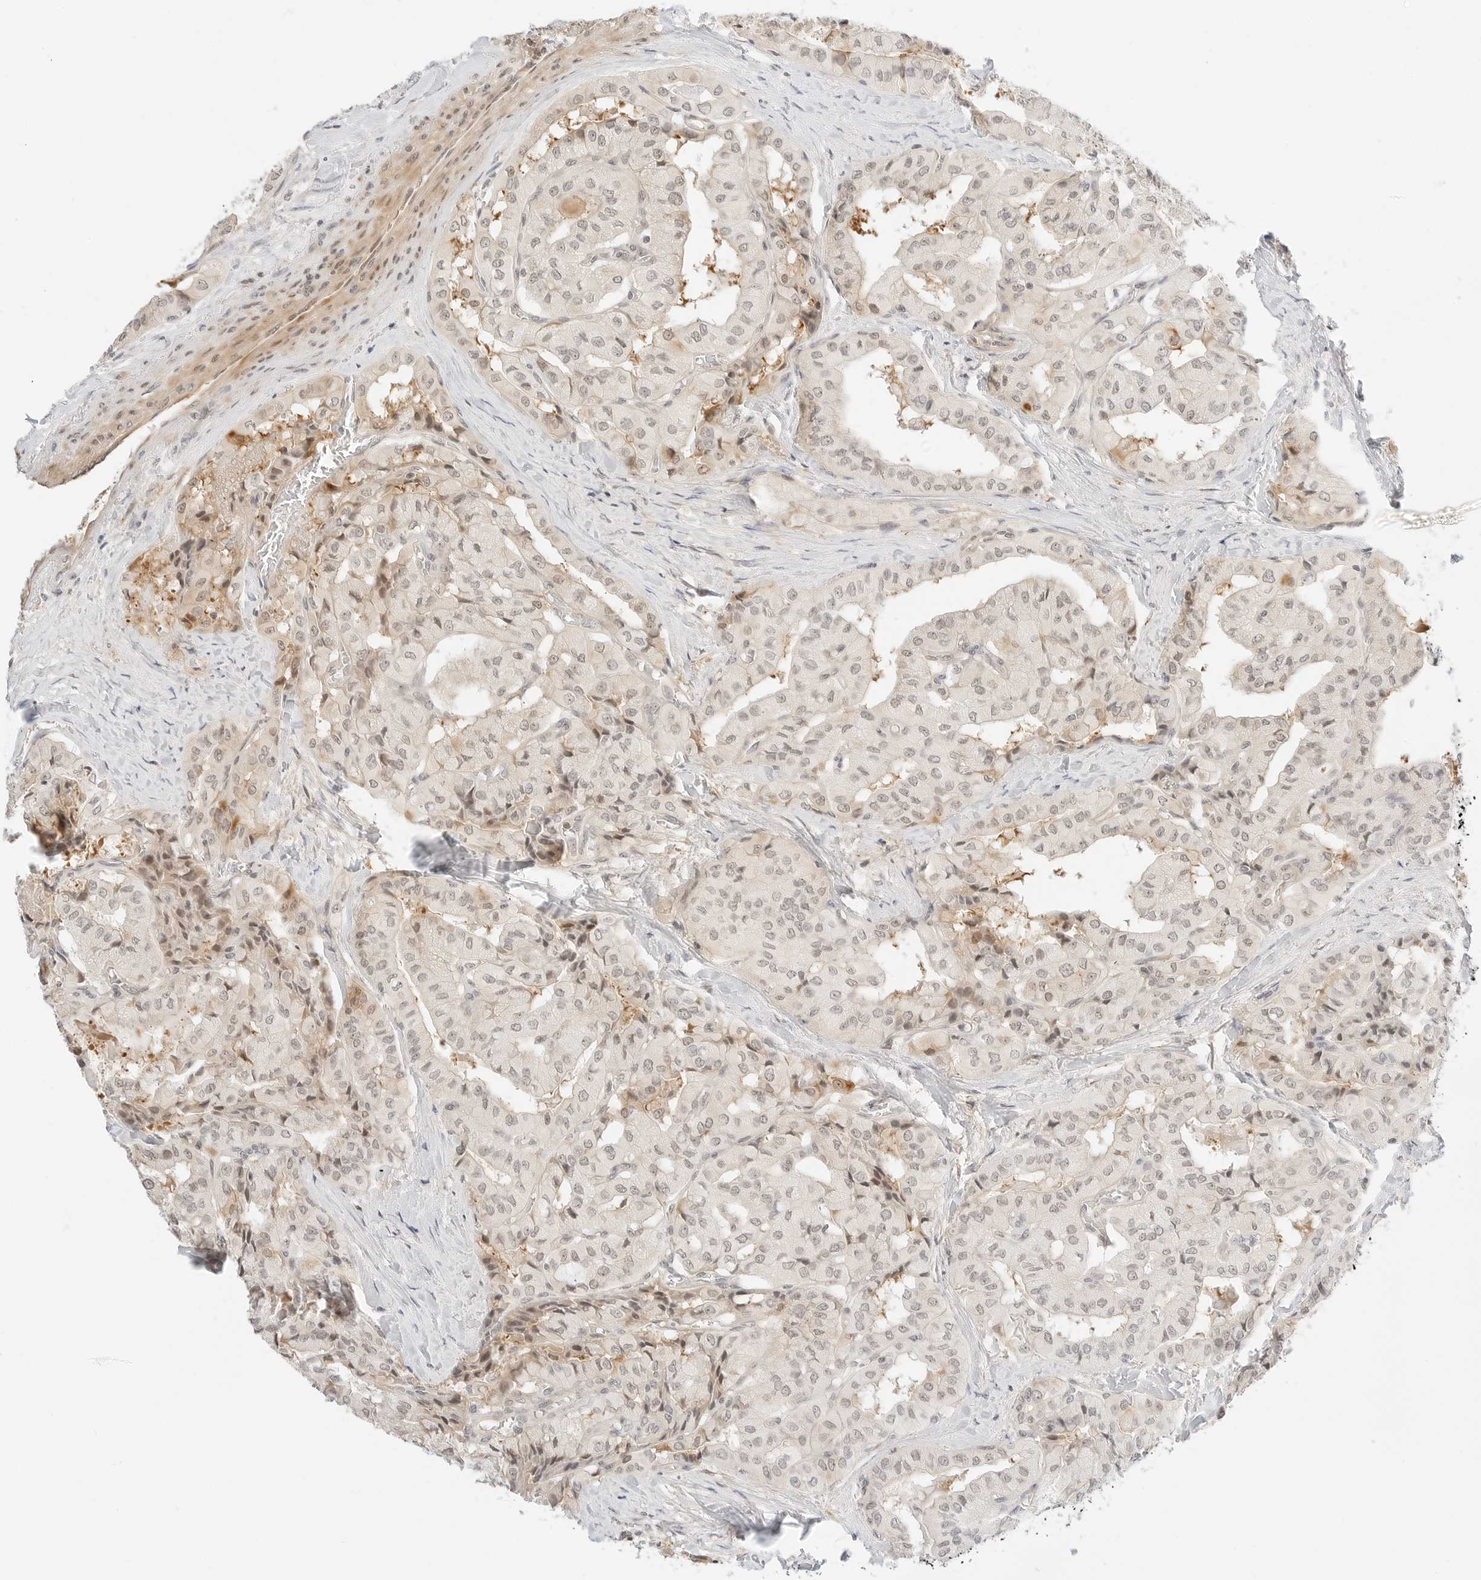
{"staining": {"intensity": "weak", "quantity": "25%-75%", "location": "nuclear"}, "tissue": "thyroid cancer", "cell_type": "Tumor cells", "image_type": "cancer", "snomed": [{"axis": "morphology", "description": "Papillary adenocarcinoma, NOS"}, {"axis": "topography", "description": "Thyroid gland"}], "caption": "Immunohistochemistry staining of thyroid papillary adenocarcinoma, which shows low levels of weak nuclear staining in approximately 25%-75% of tumor cells indicating weak nuclear protein positivity. The staining was performed using DAB (brown) for protein detection and nuclei were counterstained in hematoxylin (blue).", "gene": "TEKT2", "patient": {"sex": "female", "age": 59}}